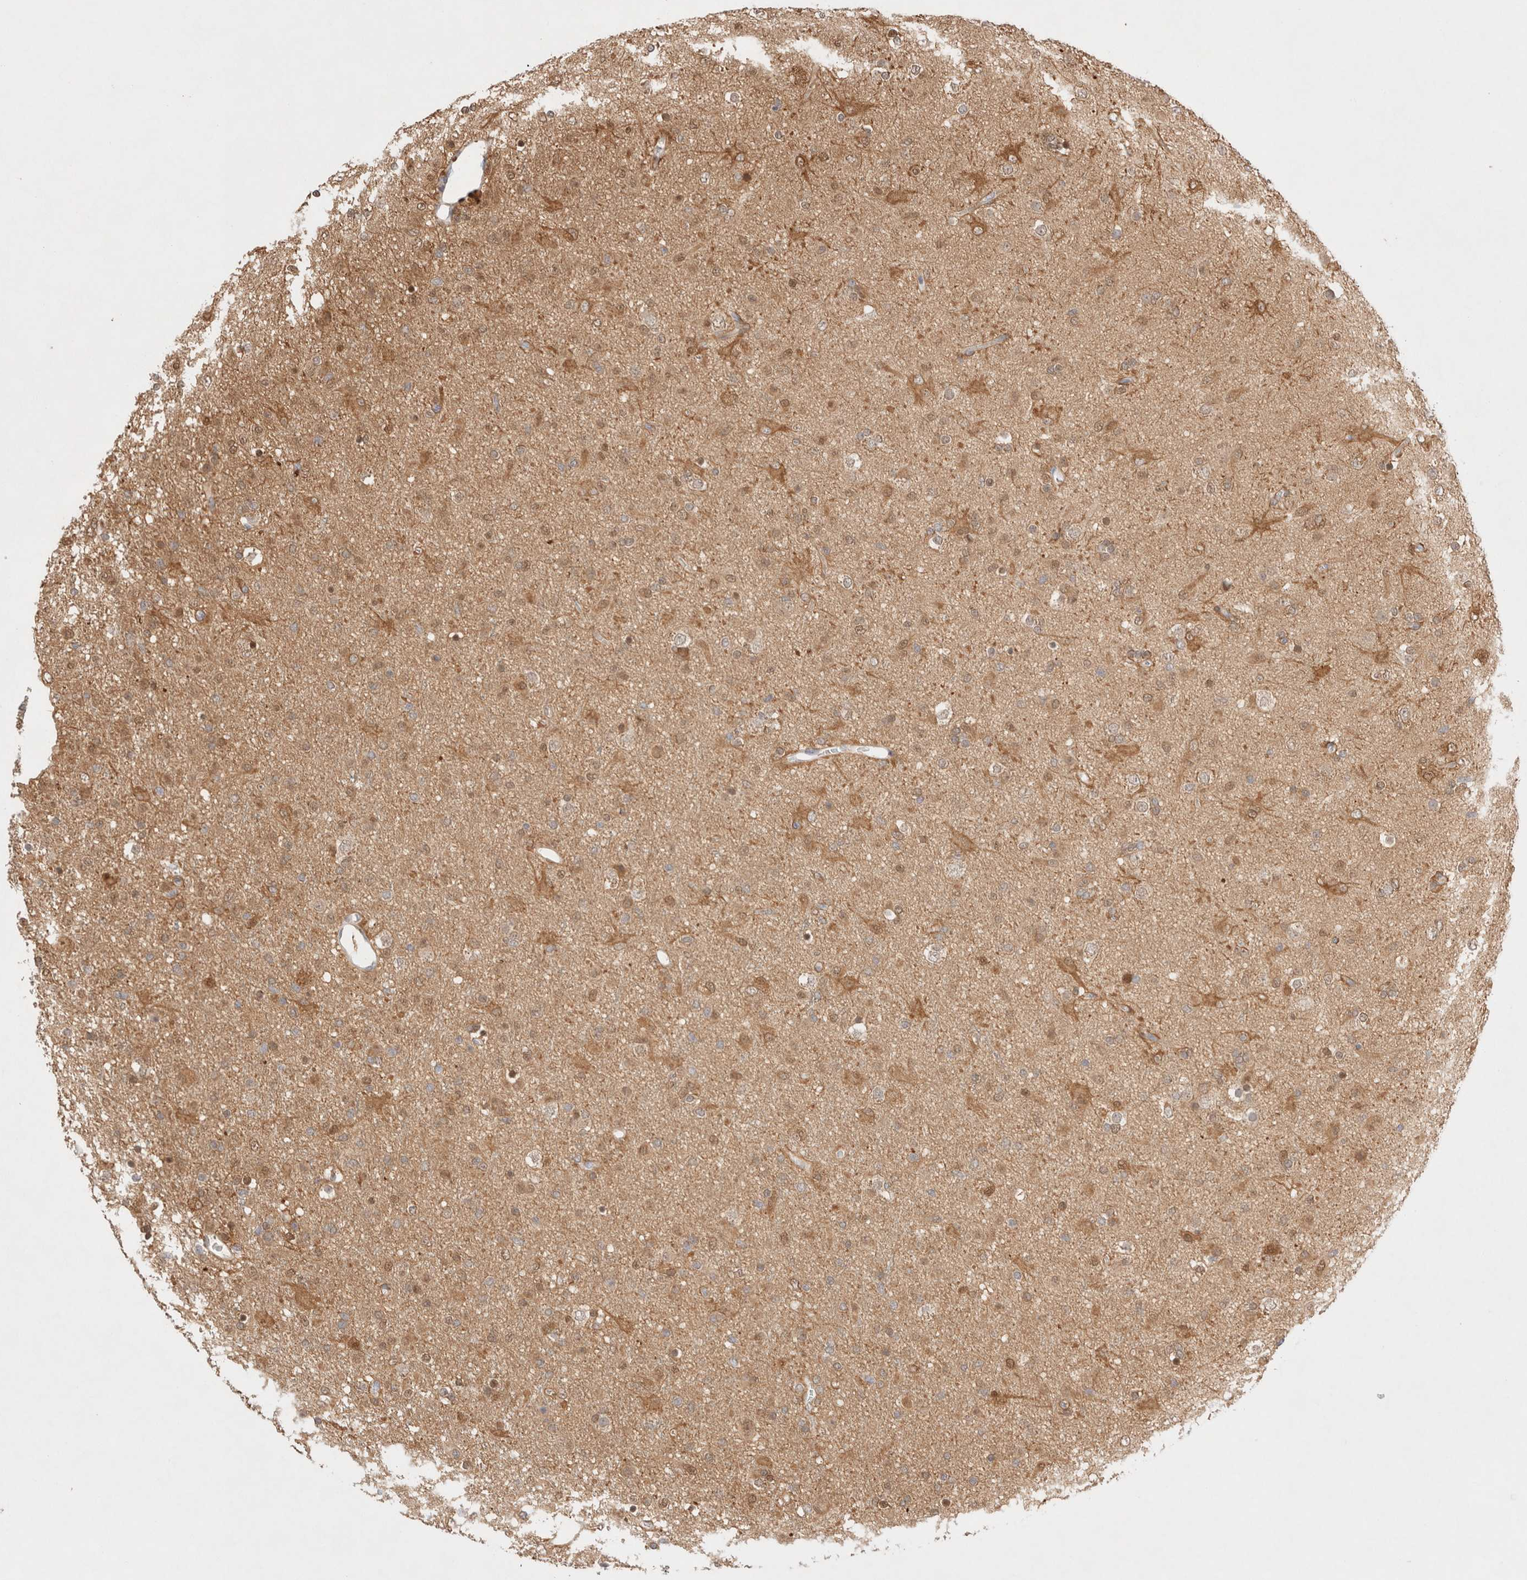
{"staining": {"intensity": "weak", "quantity": ">75%", "location": "cytoplasmic/membranous,nuclear"}, "tissue": "glioma", "cell_type": "Tumor cells", "image_type": "cancer", "snomed": [{"axis": "morphology", "description": "Glioma, malignant, Low grade"}, {"axis": "topography", "description": "Brain"}], "caption": "Immunohistochemical staining of human glioma demonstrates weak cytoplasmic/membranous and nuclear protein staining in about >75% of tumor cells. Using DAB (3,3'-diaminobenzidine) (brown) and hematoxylin (blue) stains, captured at high magnification using brightfield microscopy.", "gene": "STARD10", "patient": {"sex": "male", "age": 65}}